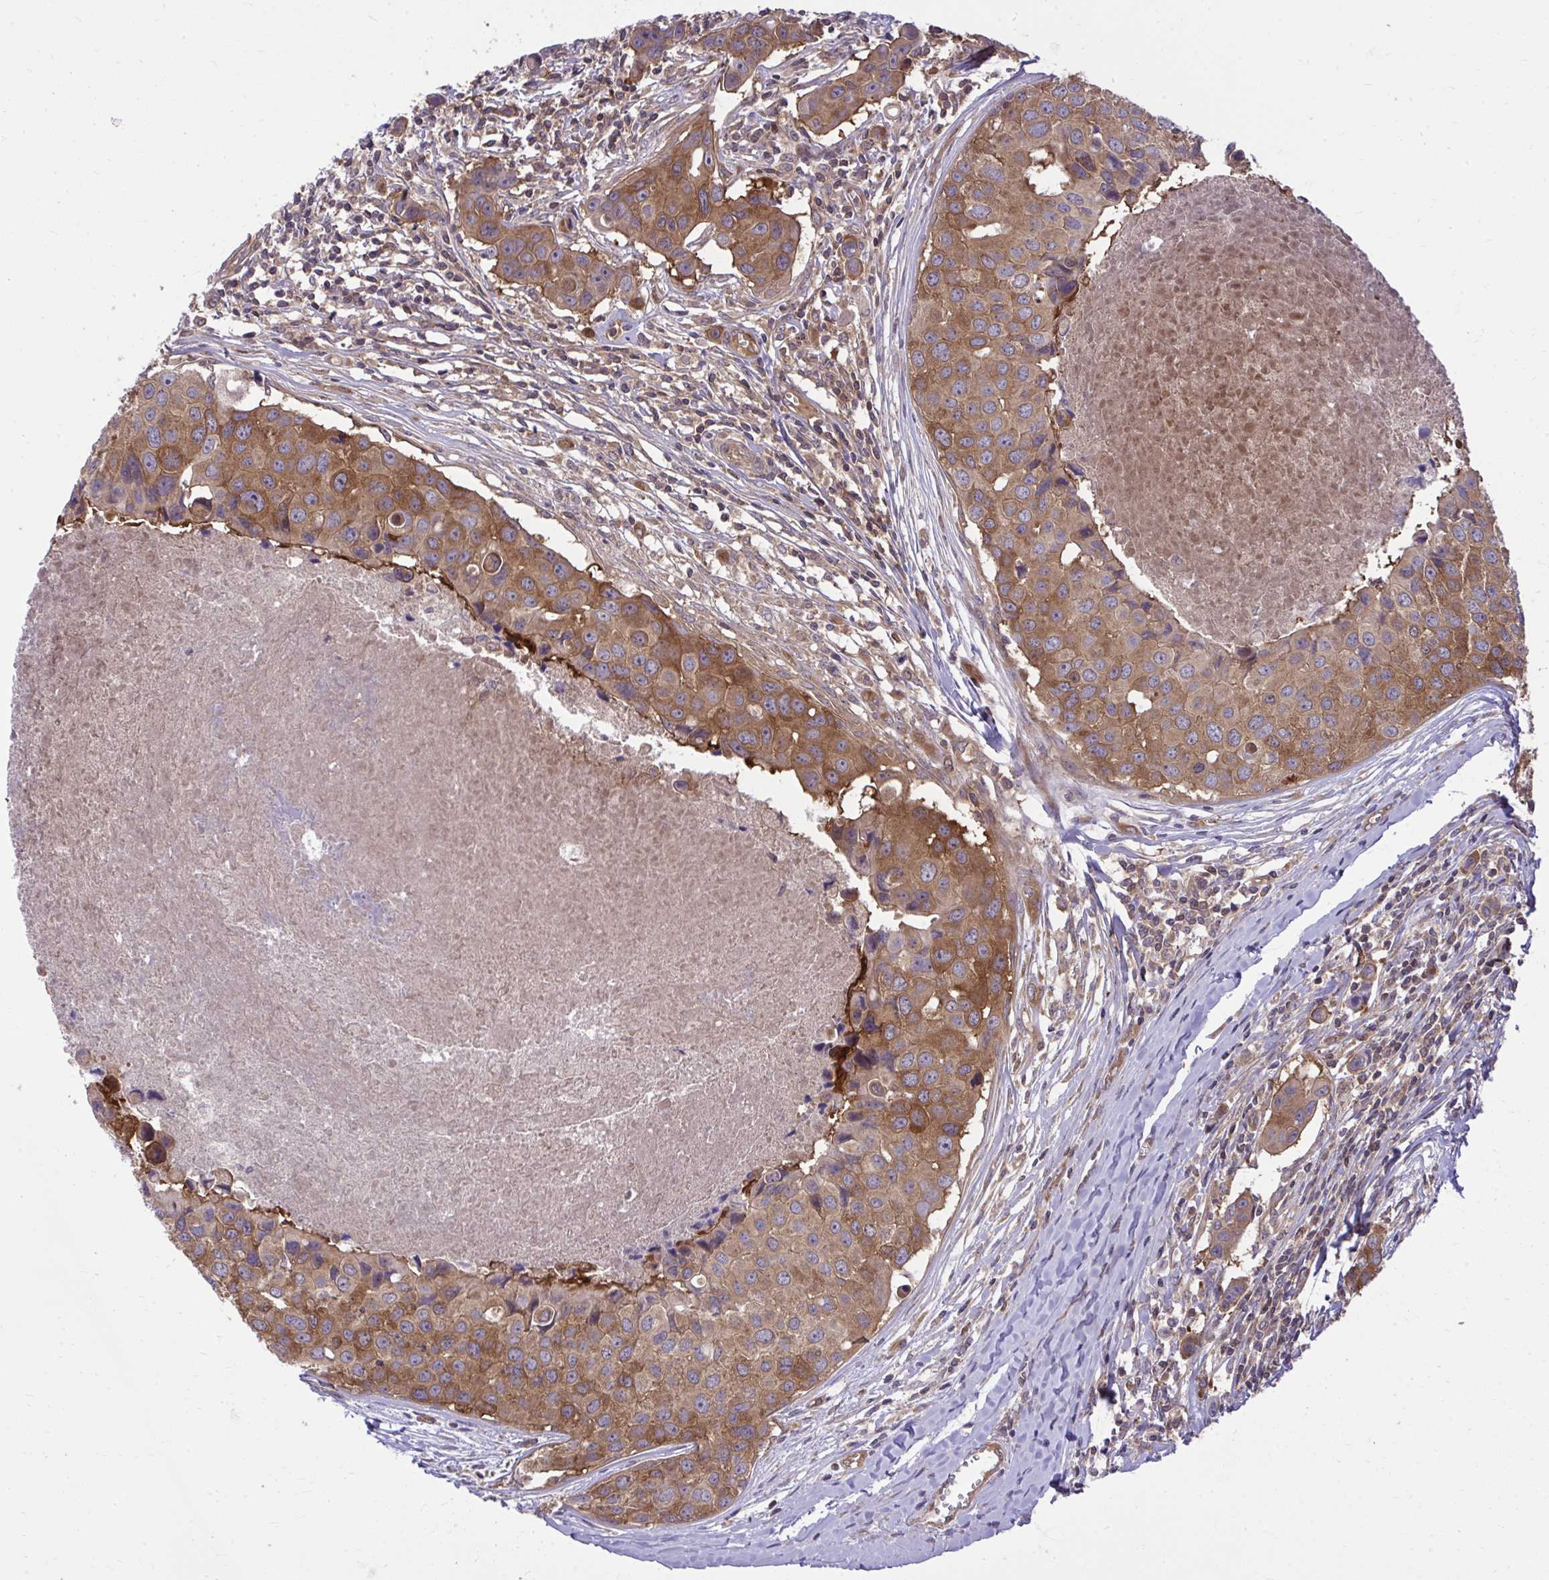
{"staining": {"intensity": "moderate", "quantity": ">75%", "location": "cytoplasmic/membranous"}, "tissue": "breast cancer", "cell_type": "Tumor cells", "image_type": "cancer", "snomed": [{"axis": "morphology", "description": "Duct carcinoma"}, {"axis": "topography", "description": "Breast"}], "caption": "Immunohistochemical staining of human invasive ductal carcinoma (breast) displays medium levels of moderate cytoplasmic/membranous protein expression in about >75% of tumor cells.", "gene": "PPP5C", "patient": {"sex": "female", "age": 24}}